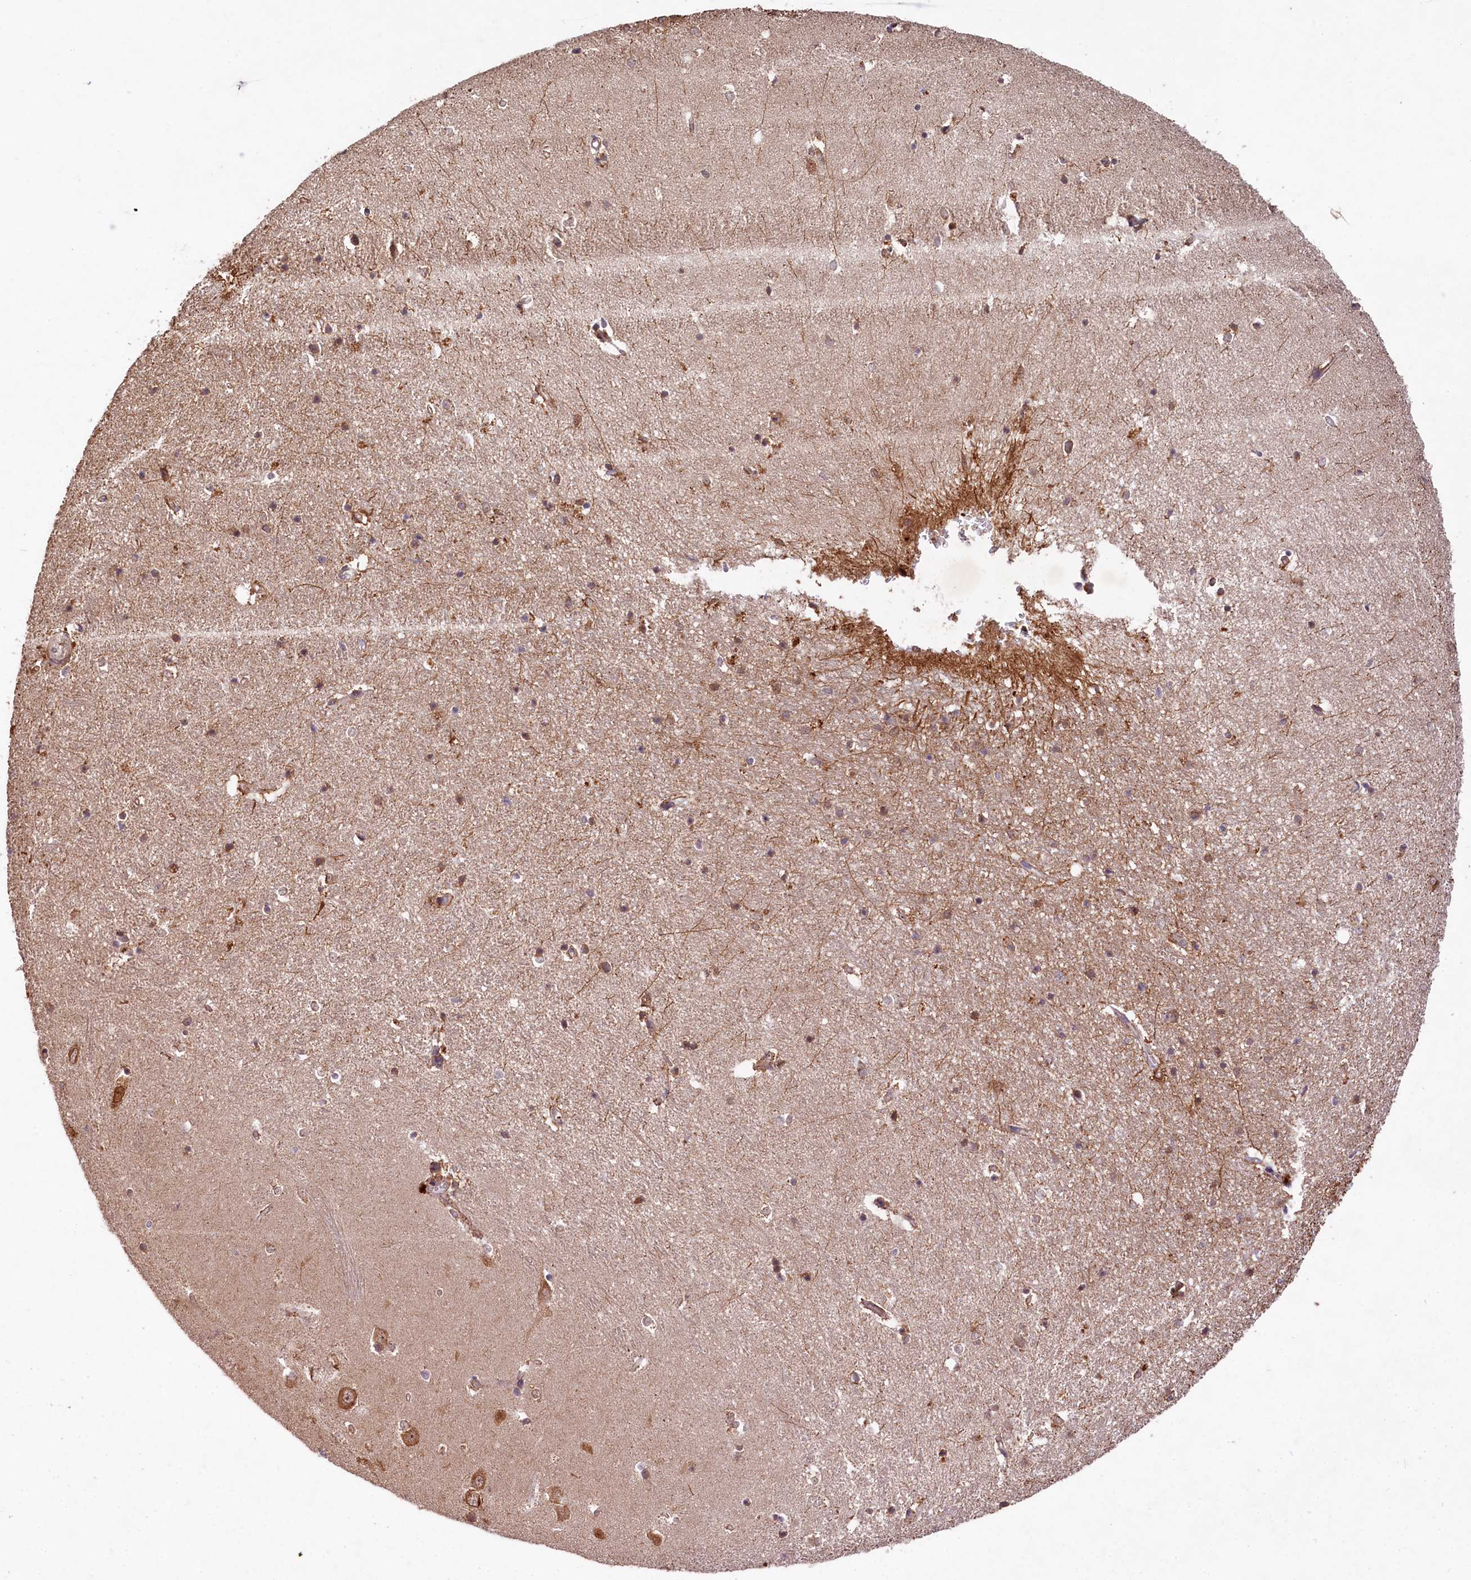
{"staining": {"intensity": "moderate", "quantity": "<25%", "location": "cytoplasmic/membranous"}, "tissue": "hippocampus", "cell_type": "Glial cells", "image_type": "normal", "snomed": [{"axis": "morphology", "description": "Normal tissue, NOS"}, {"axis": "topography", "description": "Hippocampus"}], "caption": "High-magnification brightfield microscopy of normal hippocampus stained with DAB (brown) and counterstained with hematoxylin (blue). glial cells exhibit moderate cytoplasmic/membranous positivity is seen in approximately<25% of cells.", "gene": "MCF2L2", "patient": {"sex": "female", "age": 64}}